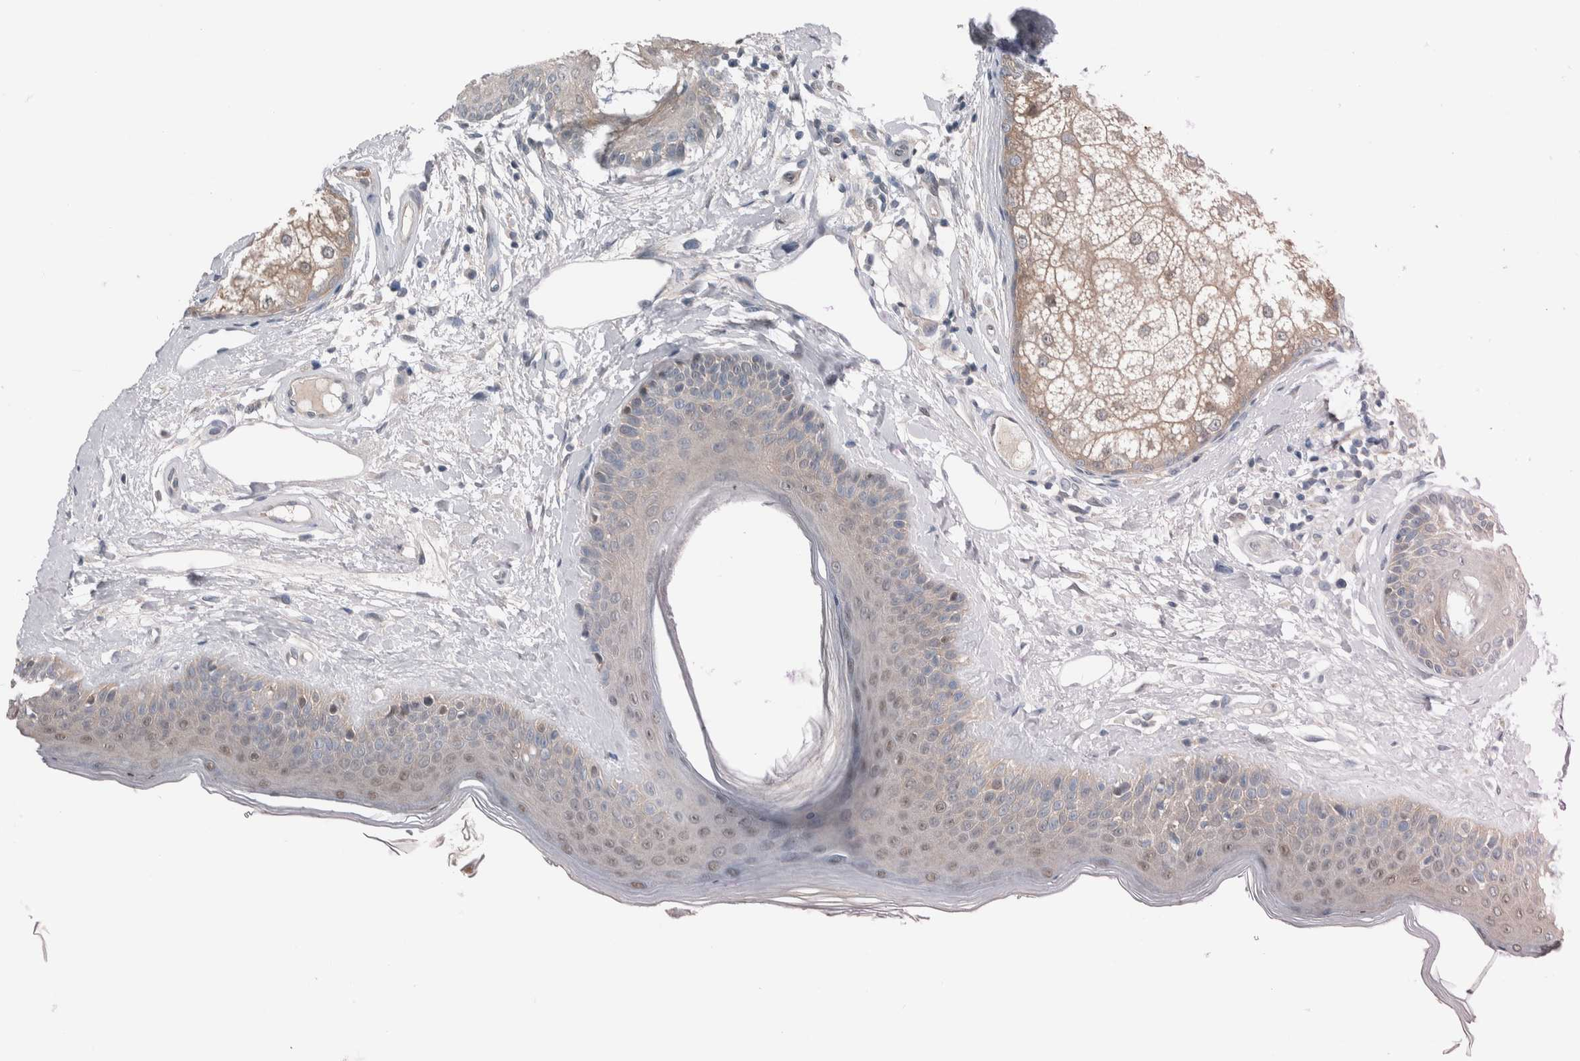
{"staining": {"intensity": "weak", "quantity": "25%-75%", "location": "cytoplasmic/membranous,nuclear"}, "tissue": "oral mucosa", "cell_type": "Squamous epithelial cells", "image_type": "normal", "snomed": [{"axis": "morphology", "description": "Normal tissue, NOS"}, {"axis": "topography", "description": "Skin"}, {"axis": "topography", "description": "Oral tissue"}], "caption": "Weak cytoplasmic/membranous,nuclear staining is identified in approximately 25%-75% of squamous epithelial cells in unremarkable oral mucosa.", "gene": "ALAD", "patient": {"sex": "male", "age": 84}}